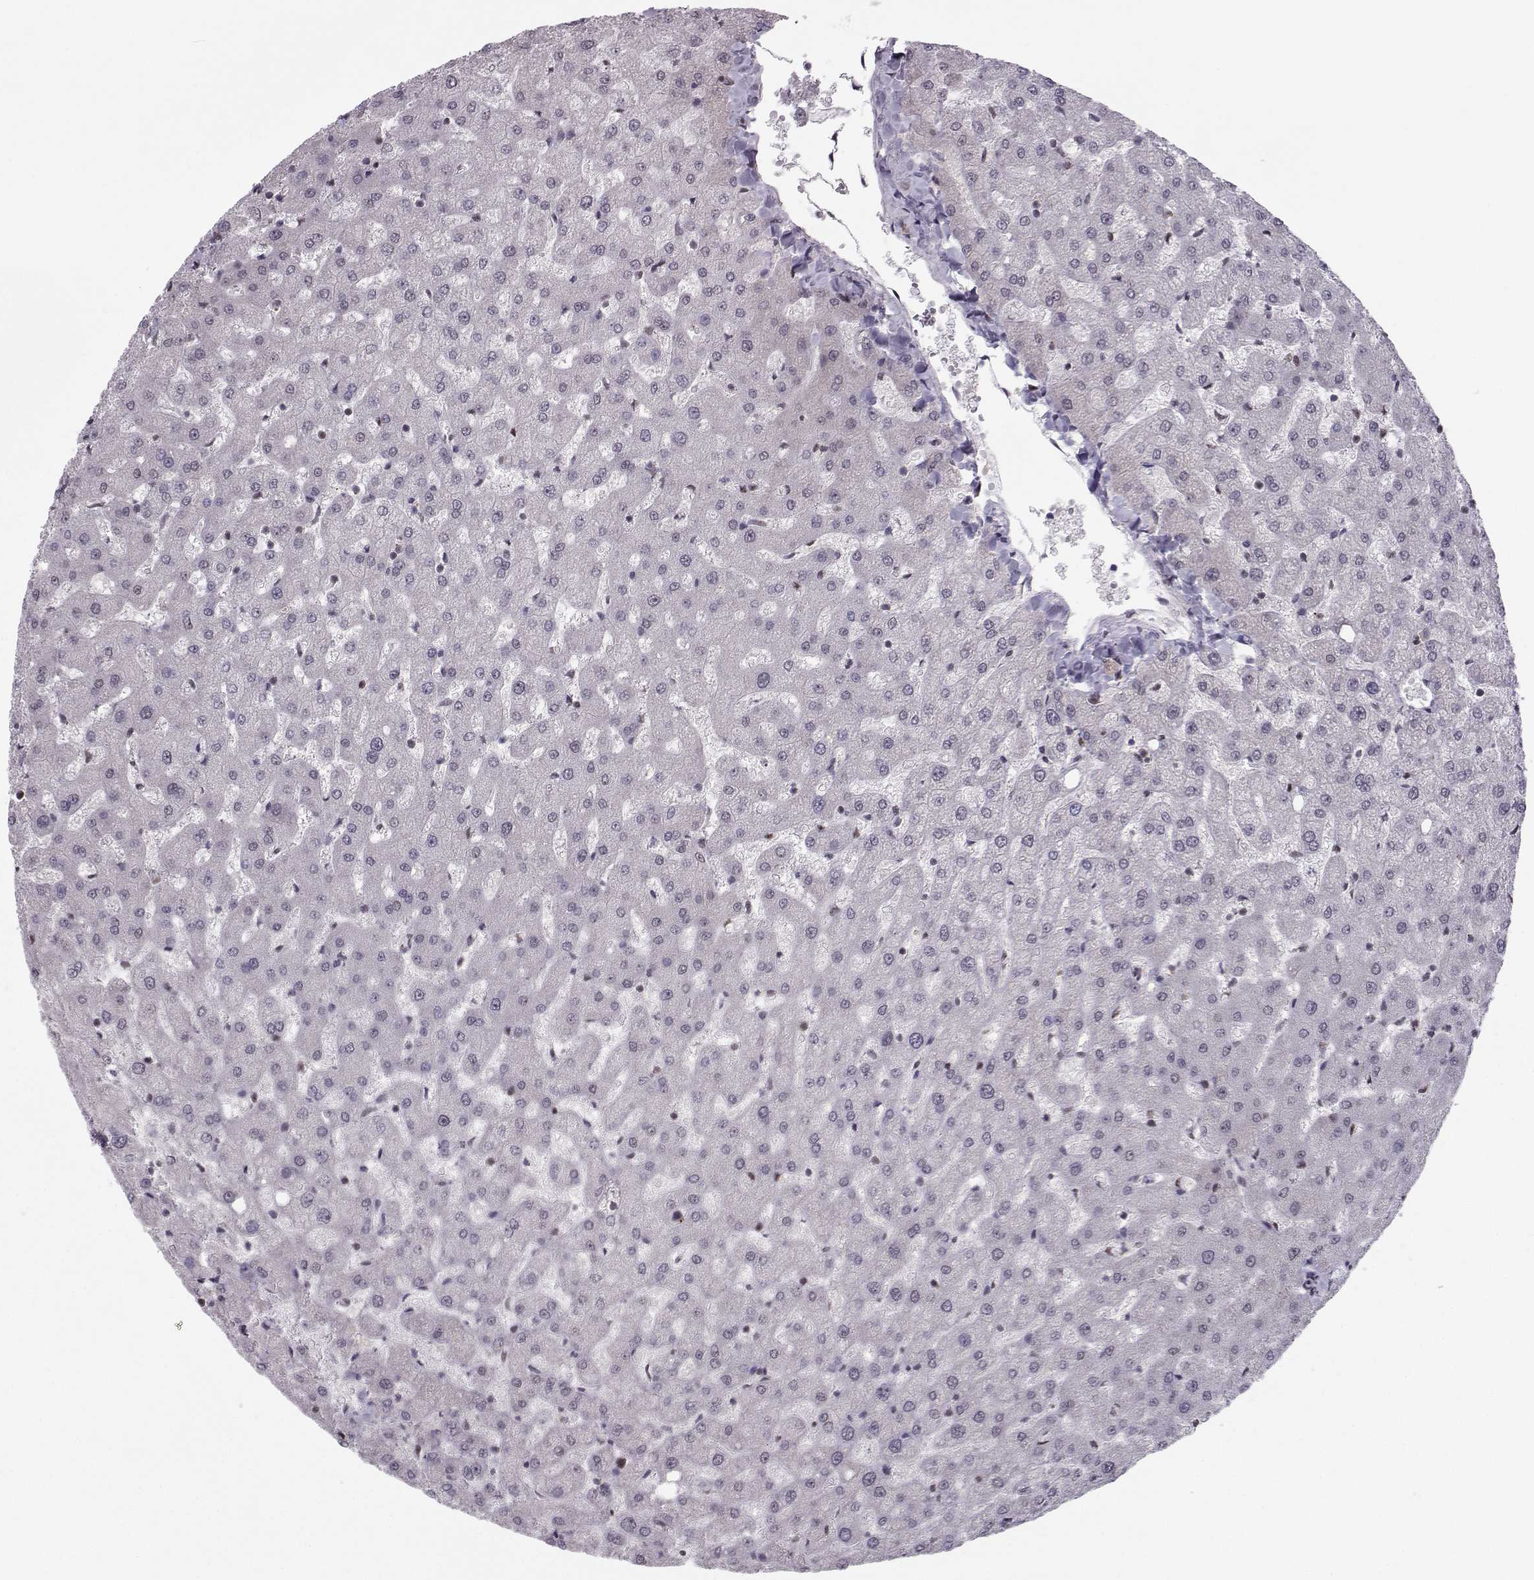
{"staining": {"intensity": "negative", "quantity": "none", "location": "none"}, "tissue": "liver", "cell_type": "Cholangiocytes", "image_type": "normal", "snomed": [{"axis": "morphology", "description": "Normal tissue, NOS"}, {"axis": "topography", "description": "Liver"}], "caption": "Immunohistochemical staining of normal liver demonstrates no significant staining in cholangiocytes. Nuclei are stained in blue.", "gene": "SNAPC2", "patient": {"sex": "female", "age": 50}}